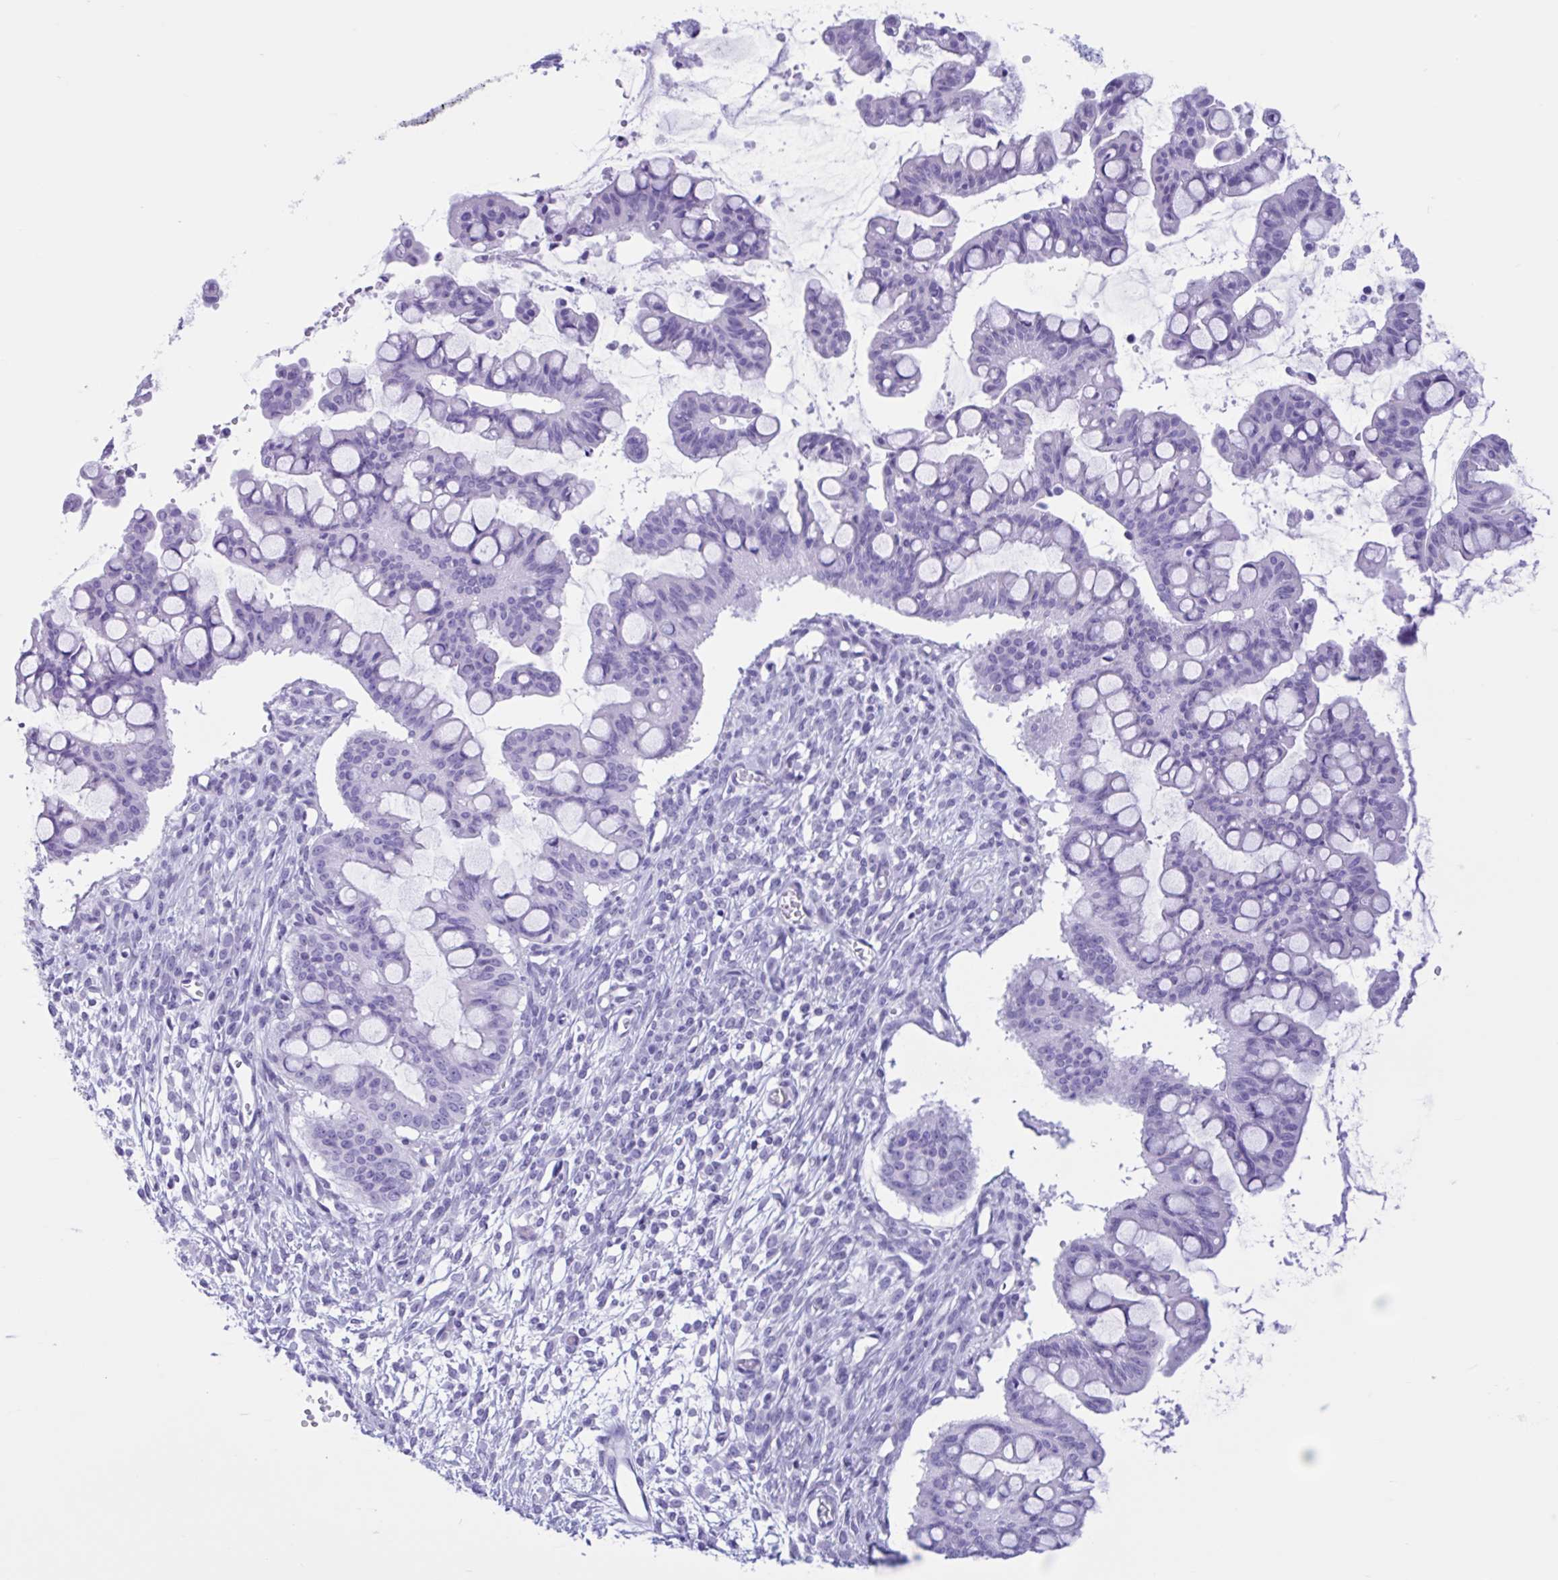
{"staining": {"intensity": "negative", "quantity": "none", "location": "none"}, "tissue": "ovarian cancer", "cell_type": "Tumor cells", "image_type": "cancer", "snomed": [{"axis": "morphology", "description": "Cystadenocarcinoma, mucinous, NOS"}, {"axis": "topography", "description": "Ovary"}], "caption": "Ovarian mucinous cystadenocarcinoma was stained to show a protein in brown. There is no significant positivity in tumor cells.", "gene": "IAPP", "patient": {"sex": "female", "age": 73}}